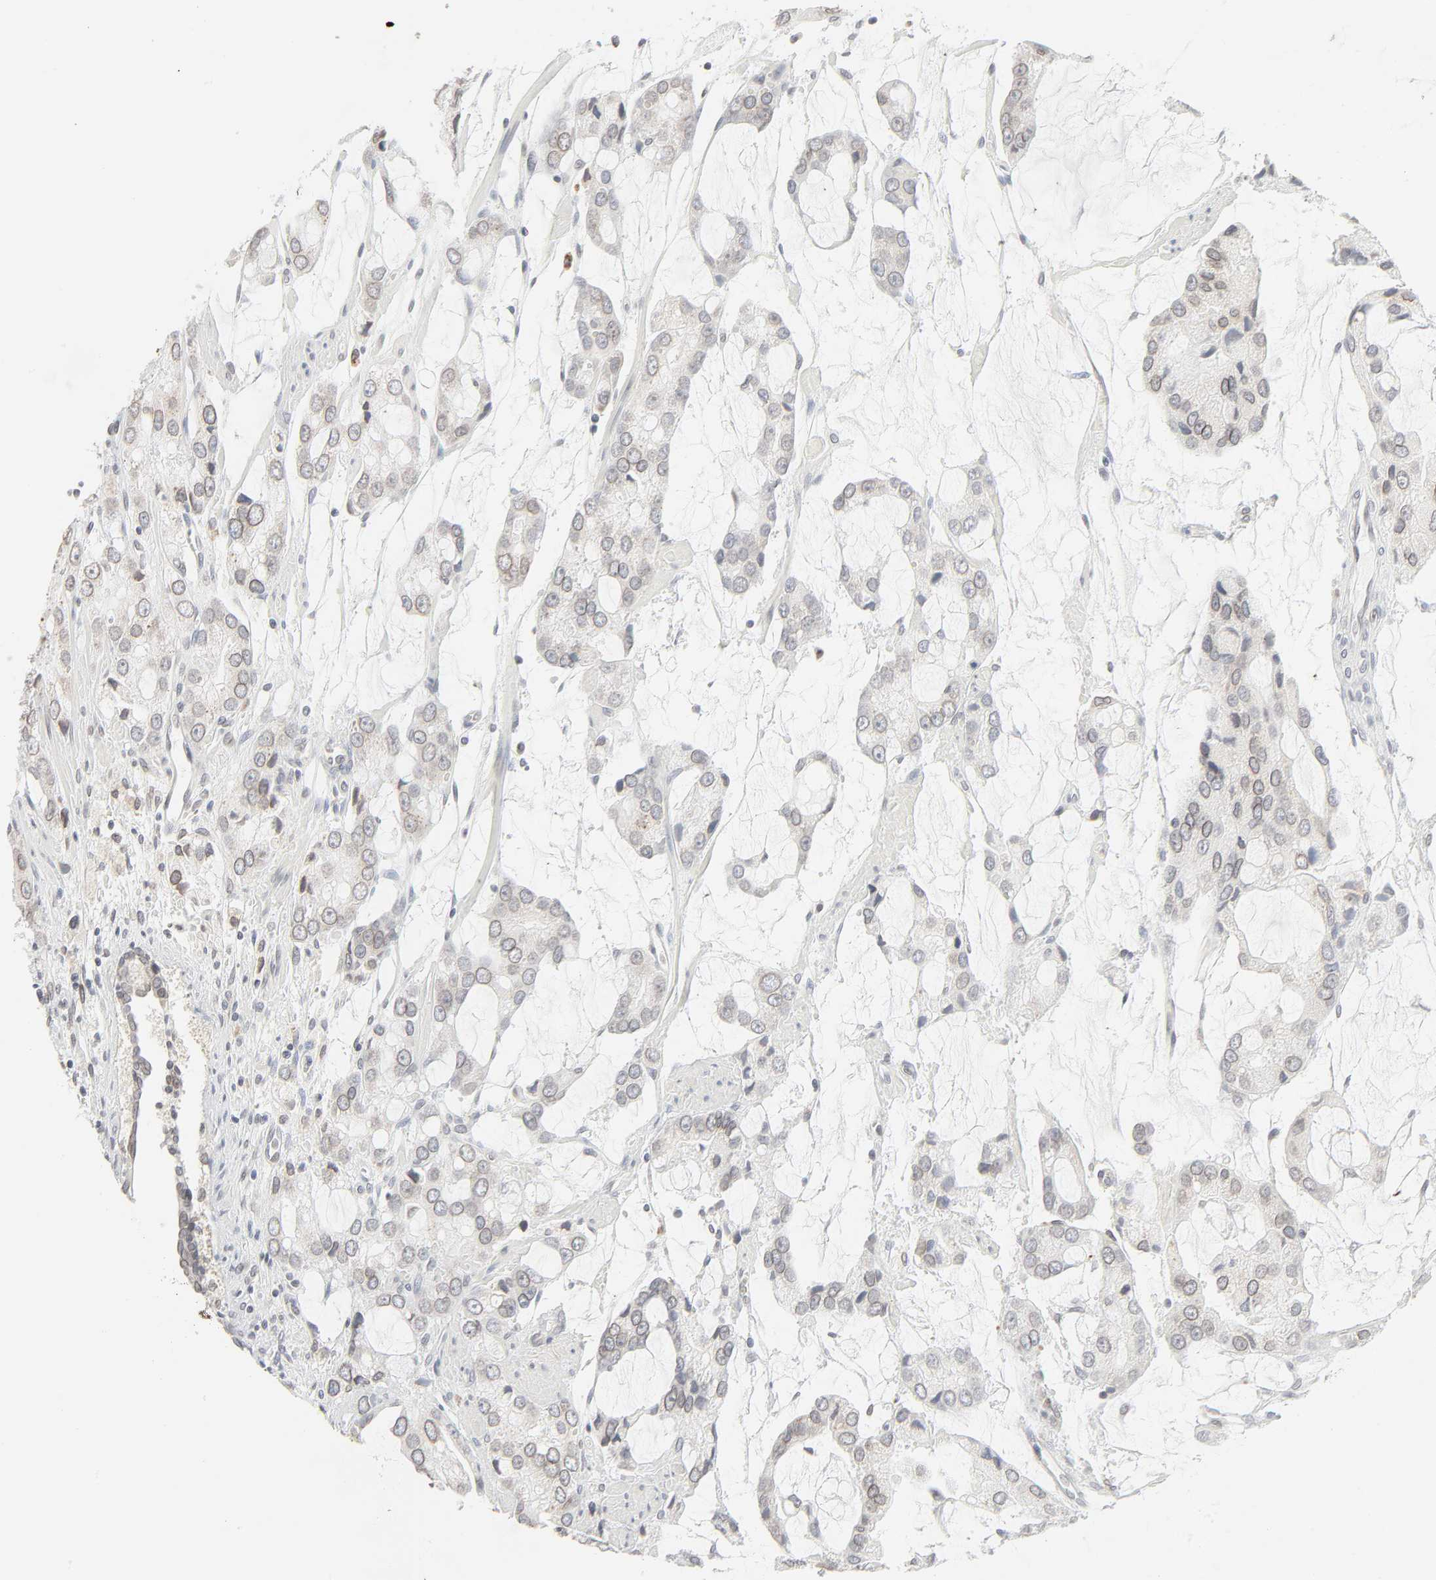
{"staining": {"intensity": "weak", "quantity": "<25%", "location": "cytoplasmic/membranous,nuclear"}, "tissue": "prostate cancer", "cell_type": "Tumor cells", "image_type": "cancer", "snomed": [{"axis": "morphology", "description": "Adenocarcinoma, High grade"}, {"axis": "topography", "description": "Prostate"}], "caption": "Immunohistochemical staining of human prostate cancer (high-grade adenocarcinoma) reveals no significant staining in tumor cells.", "gene": "MAD1L1", "patient": {"sex": "male", "age": 67}}